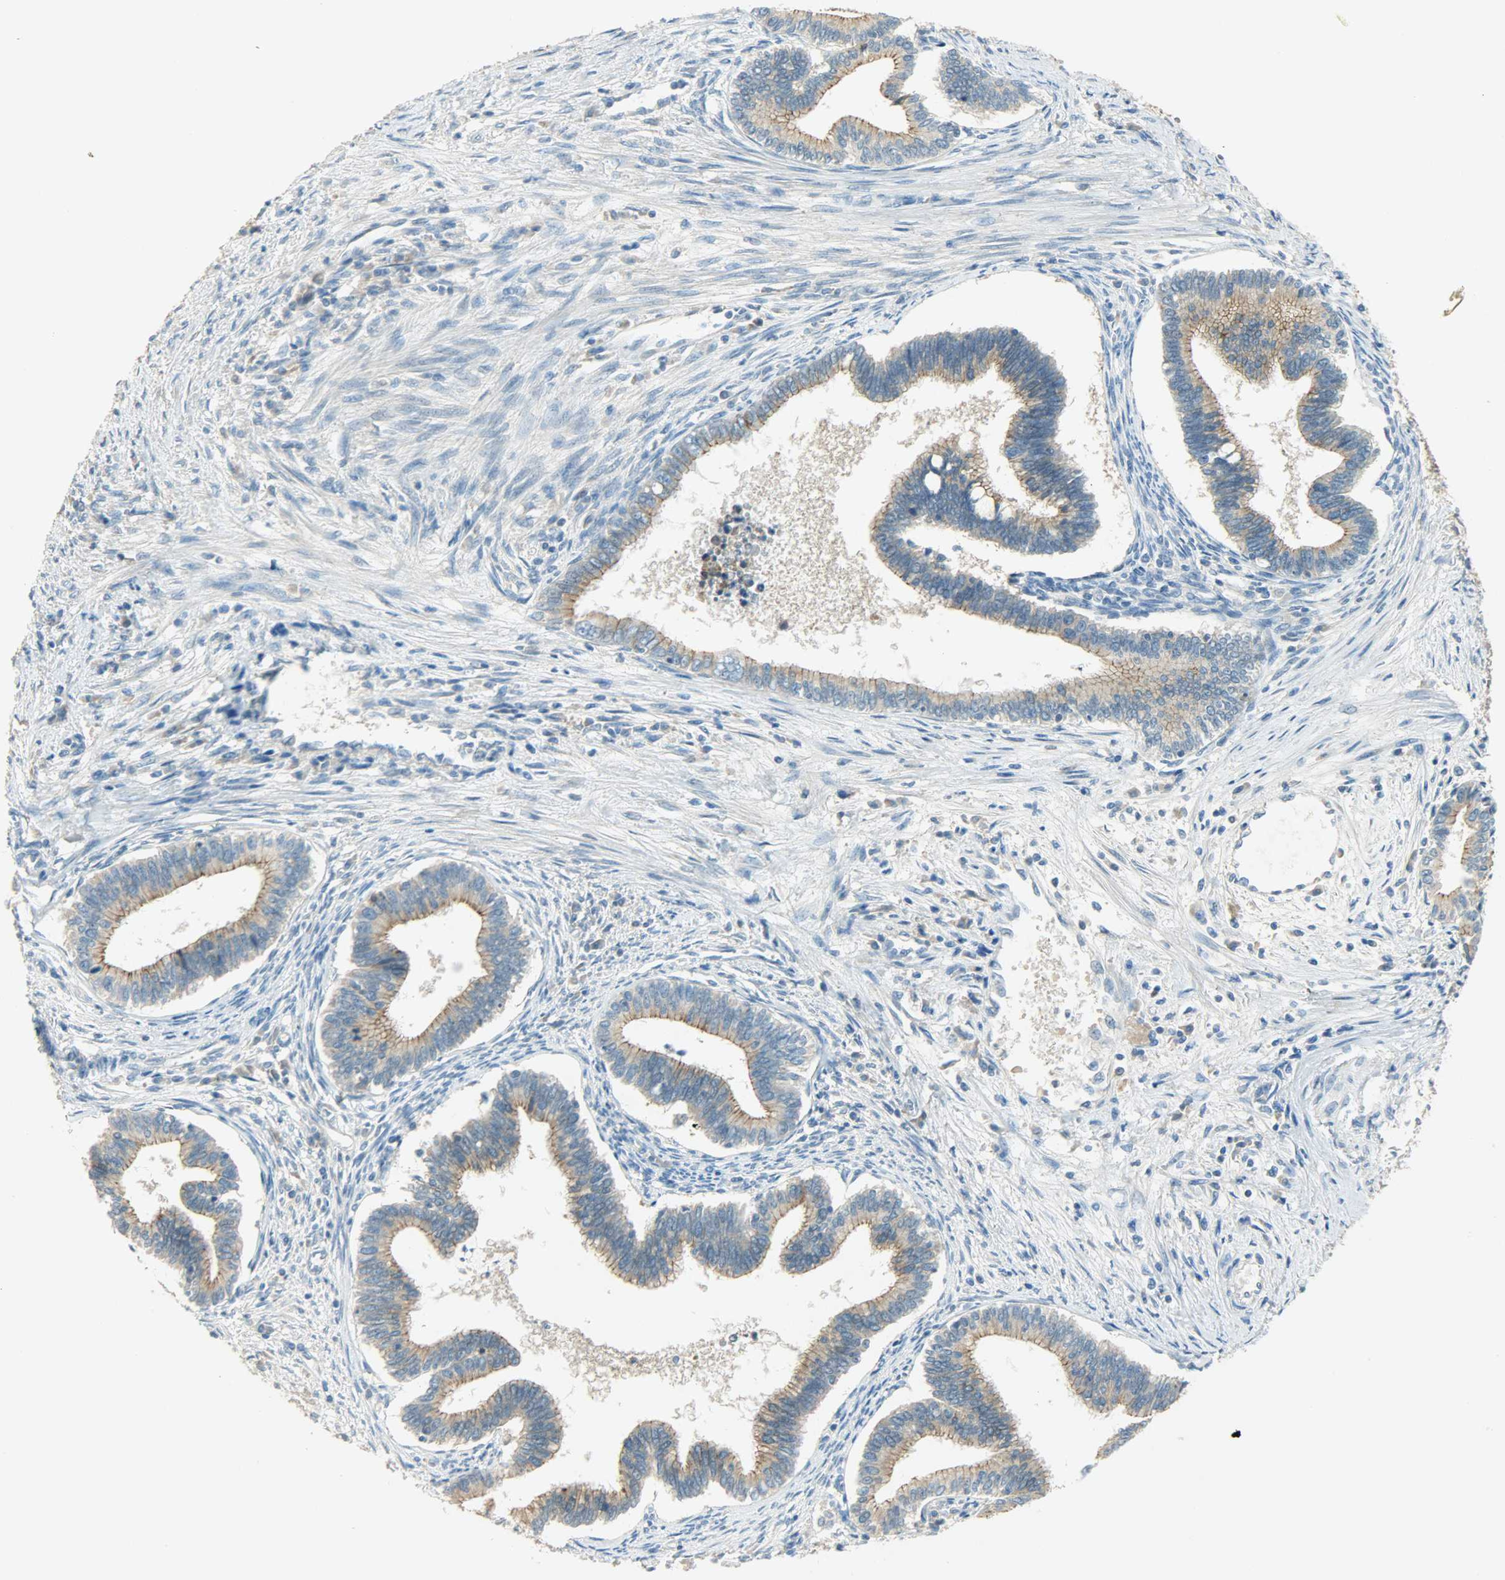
{"staining": {"intensity": "moderate", "quantity": ">75%", "location": "cytoplasmic/membranous"}, "tissue": "cervical cancer", "cell_type": "Tumor cells", "image_type": "cancer", "snomed": [{"axis": "morphology", "description": "Adenocarcinoma, NOS"}, {"axis": "topography", "description": "Cervix"}], "caption": "Immunohistochemical staining of adenocarcinoma (cervical) demonstrates medium levels of moderate cytoplasmic/membranous protein positivity in approximately >75% of tumor cells. (Stains: DAB (3,3'-diaminobenzidine) in brown, nuclei in blue, Microscopy: brightfield microscopy at high magnification).", "gene": "DSG2", "patient": {"sex": "female", "age": 36}}